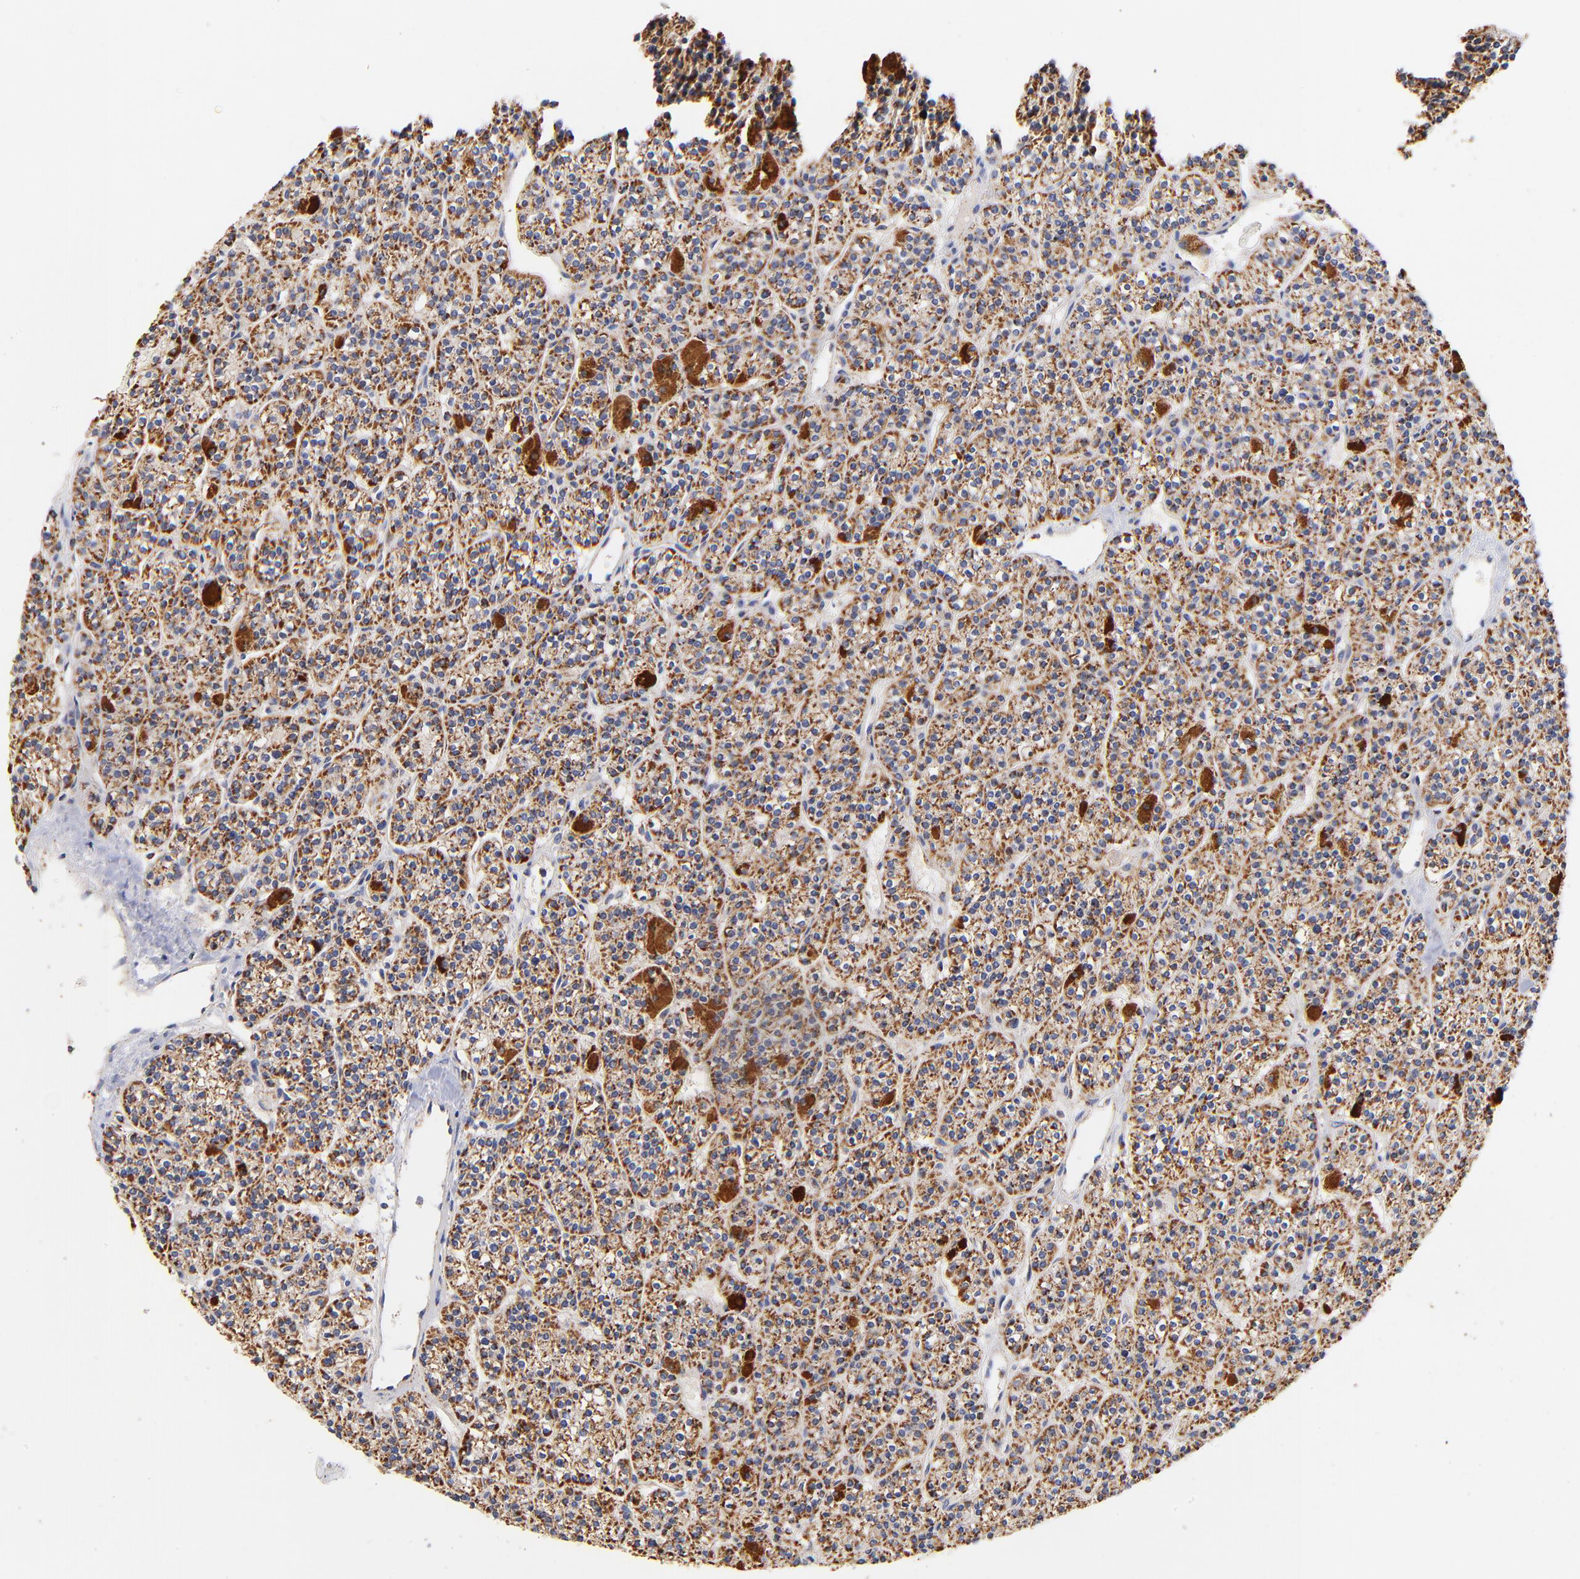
{"staining": {"intensity": "strong", "quantity": ">75%", "location": "cytoplasmic/membranous"}, "tissue": "parathyroid gland", "cell_type": "Glandular cells", "image_type": "normal", "snomed": [{"axis": "morphology", "description": "Normal tissue, NOS"}, {"axis": "topography", "description": "Parathyroid gland"}], "caption": "About >75% of glandular cells in benign parathyroid gland exhibit strong cytoplasmic/membranous protein staining as visualized by brown immunohistochemical staining.", "gene": "ATP5F1D", "patient": {"sex": "female", "age": 50}}